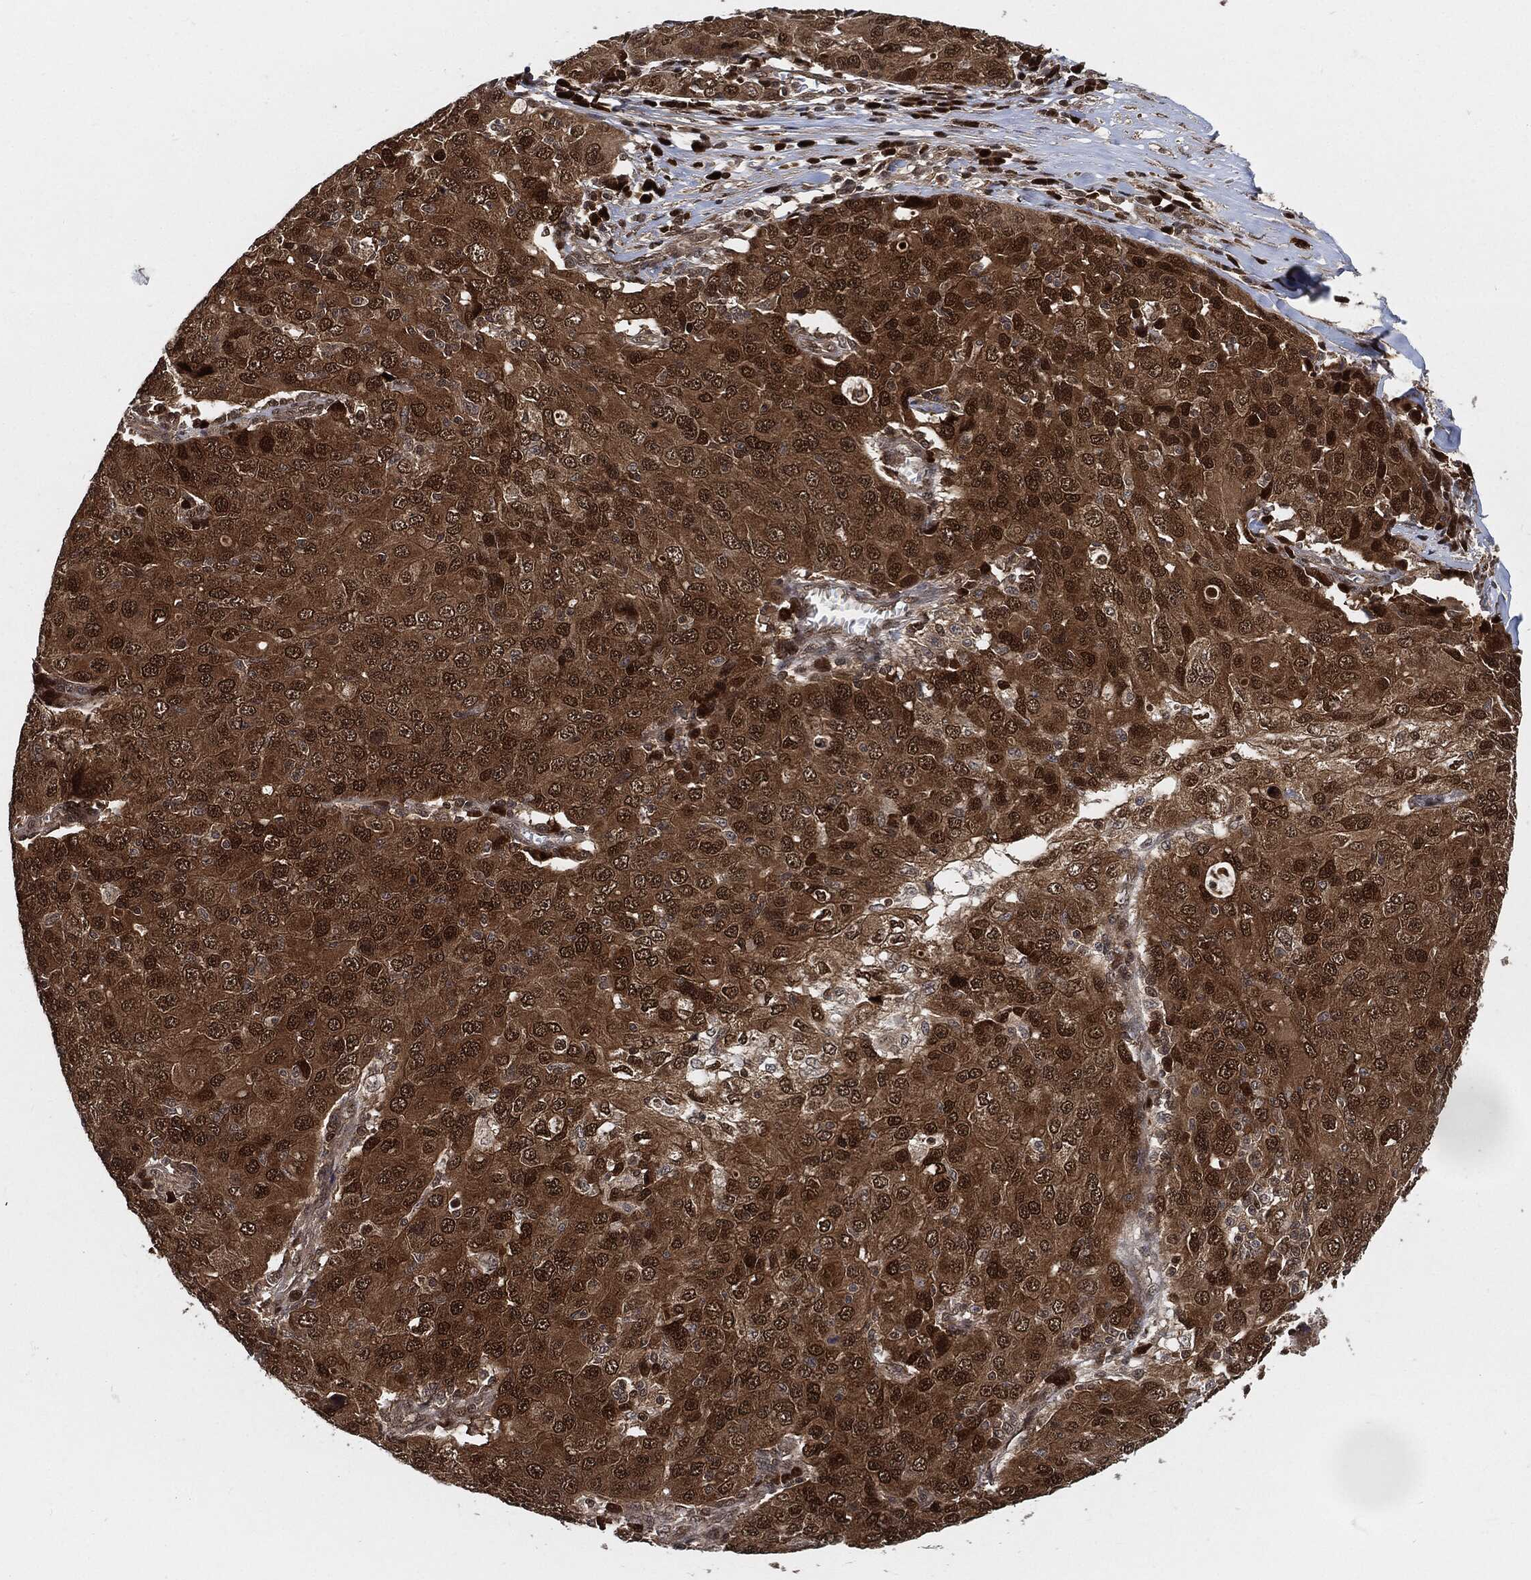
{"staining": {"intensity": "strong", "quantity": ">75%", "location": "cytoplasmic/membranous,nuclear"}, "tissue": "ovarian cancer", "cell_type": "Tumor cells", "image_type": "cancer", "snomed": [{"axis": "morphology", "description": "Carcinoma, endometroid"}, {"axis": "topography", "description": "Ovary"}], "caption": "A histopathology image of endometroid carcinoma (ovarian) stained for a protein demonstrates strong cytoplasmic/membranous and nuclear brown staining in tumor cells.", "gene": "CUTA", "patient": {"sex": "female", "age": 50}}